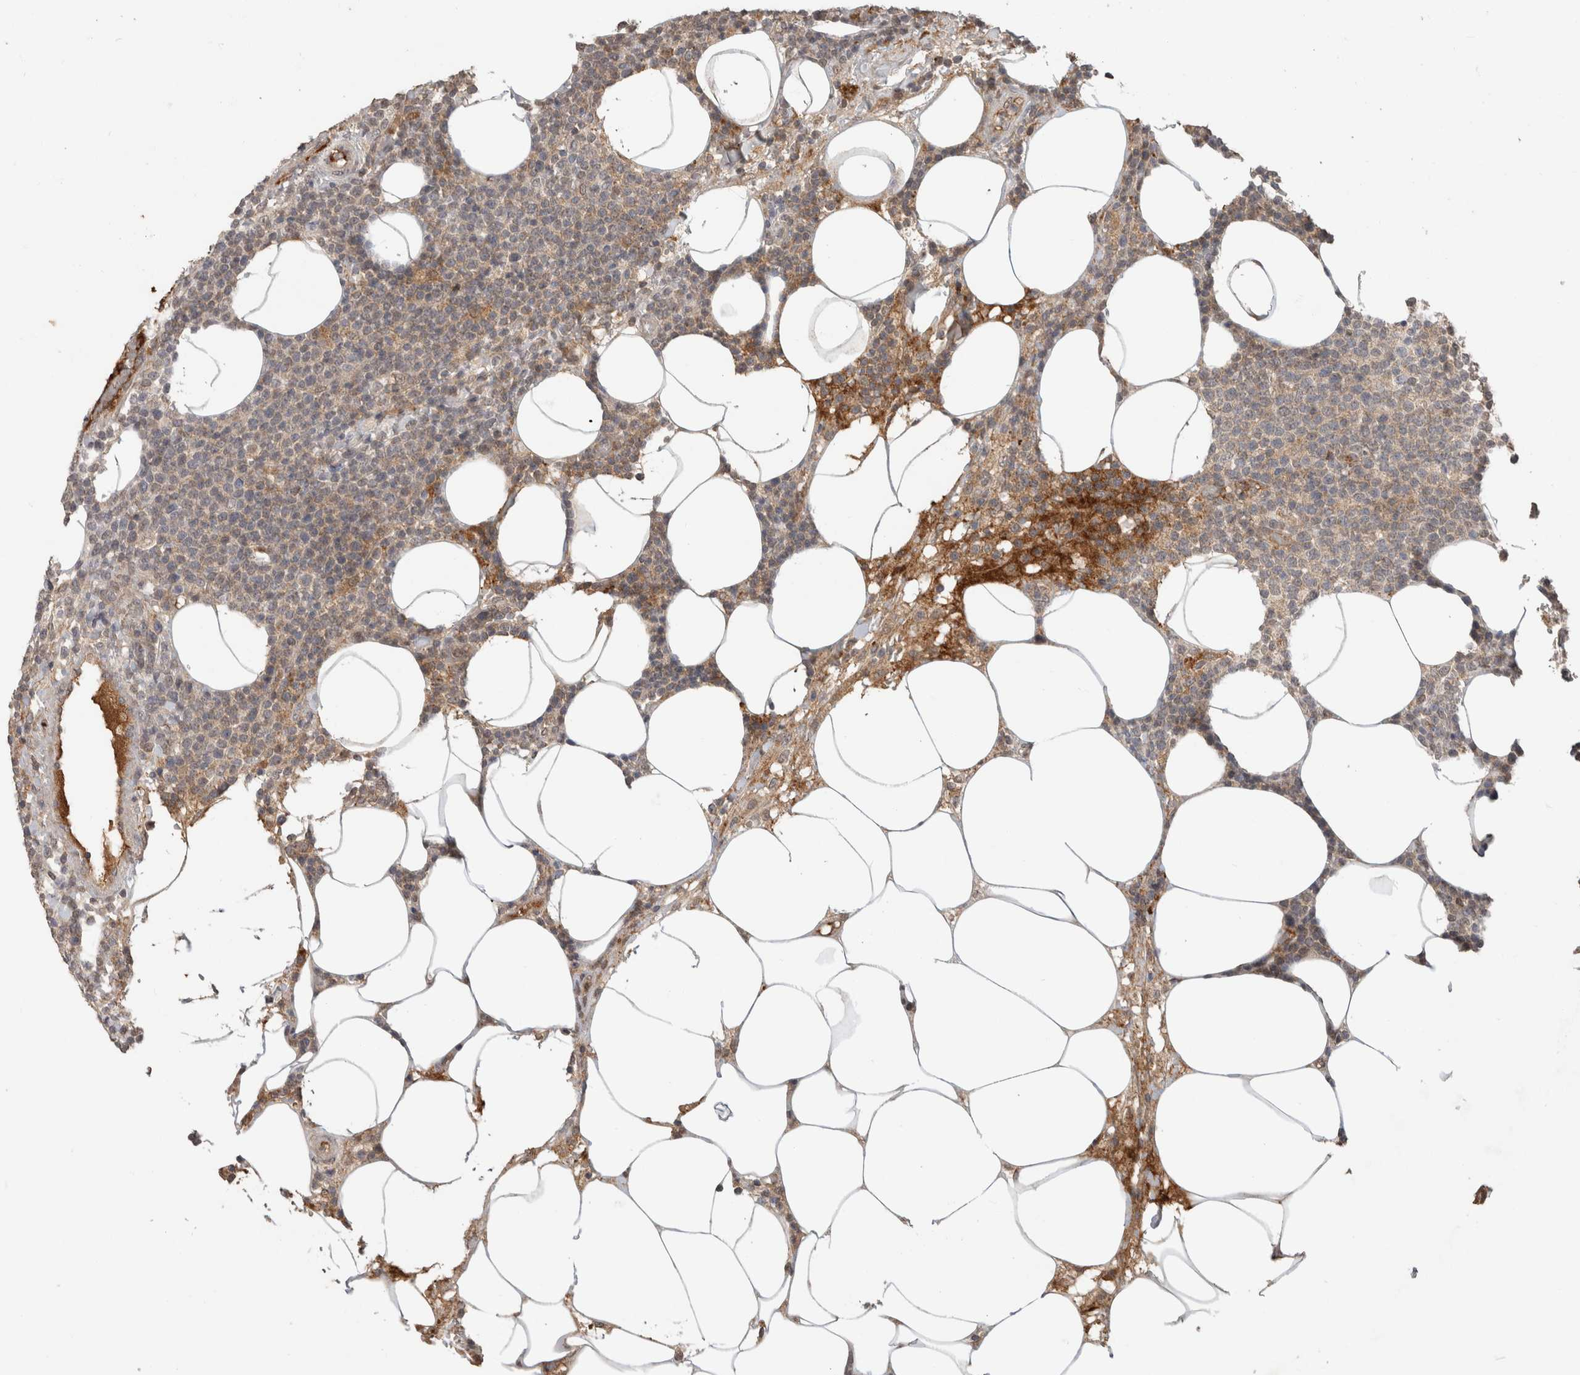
{"staining": {"intensity": "weak", "quantity": "25%-75%", "location": "cytoplasmic/membranous"}, "tissue": "lymphoma", "cell_type": "Tumor cells", "image_type": "cancer", "snomed": [{"axis": "morphology", "description": "Malignant lymphoma, non-Hodgkin's type, High grade"}, {"axis": "topography", "description": "Lymph node"}], "caption": "This micrograph reveals immunohistochemistry staining of human malignant lymphoma, non-Hodgkin's type (high-grade), with low weak cytoplasmic/membranous expression in about 25%-75% of tumor cells.", "gene": "FAM3A", "patient": {"sex": "male", "age": 61}}